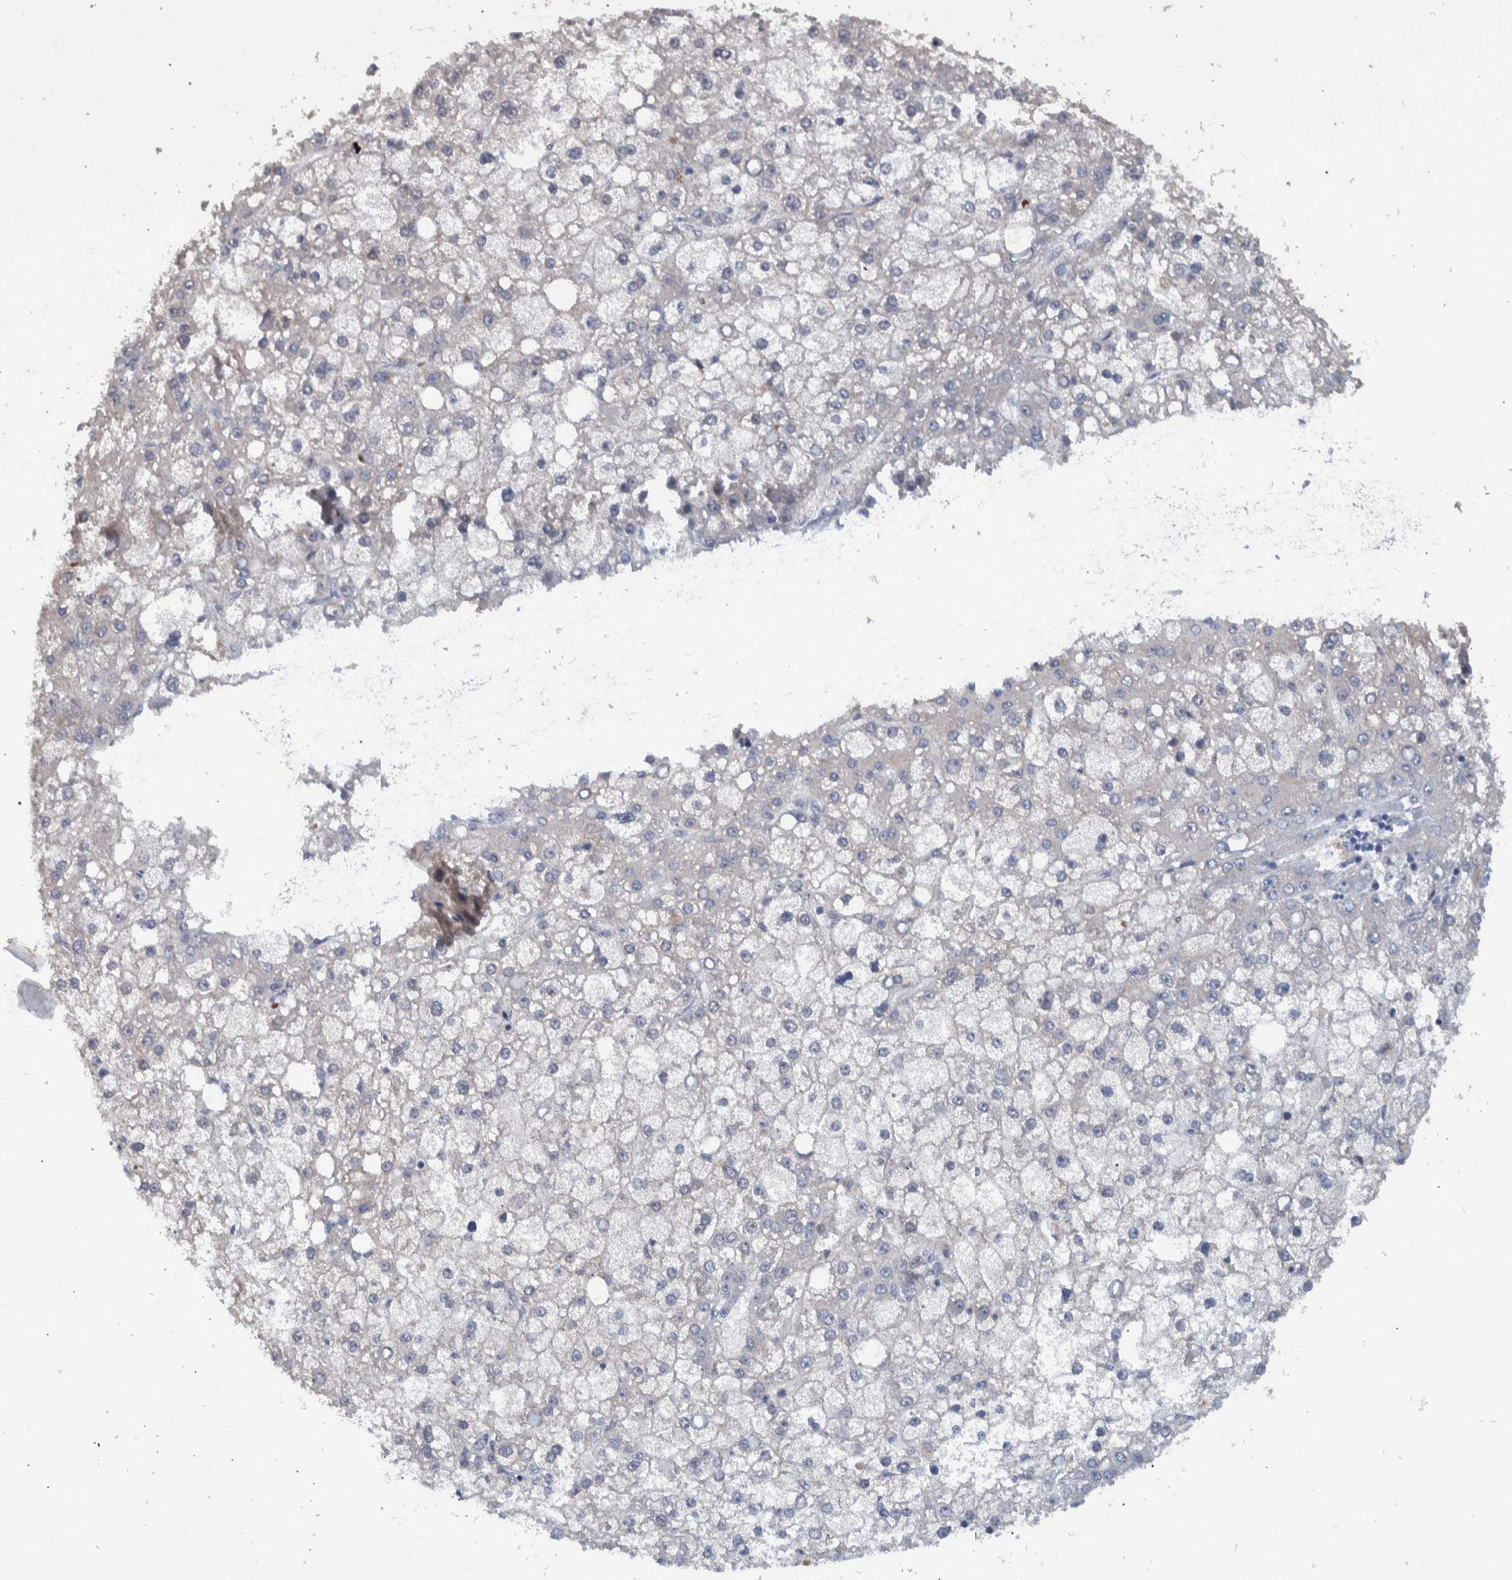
{"staining": {"intensity": "negative", "quantity": "none", "location": "none"}, "tissue": "liver cancer", "cell_type": "Tumor cells", "image_type": "cancer", "snomed": [{"axis": "morphology", "description": "Carcinoma, Hepatocellular, NOS"}, {"axis": "topography", "description": "Liver"}], "caption": "Hepatocellular carcinoma (liver) stained for a protein using IHC displays no expression tumor cells.", "gene": "ESRP1", "patient": {"sex": "male", "age": 67}}